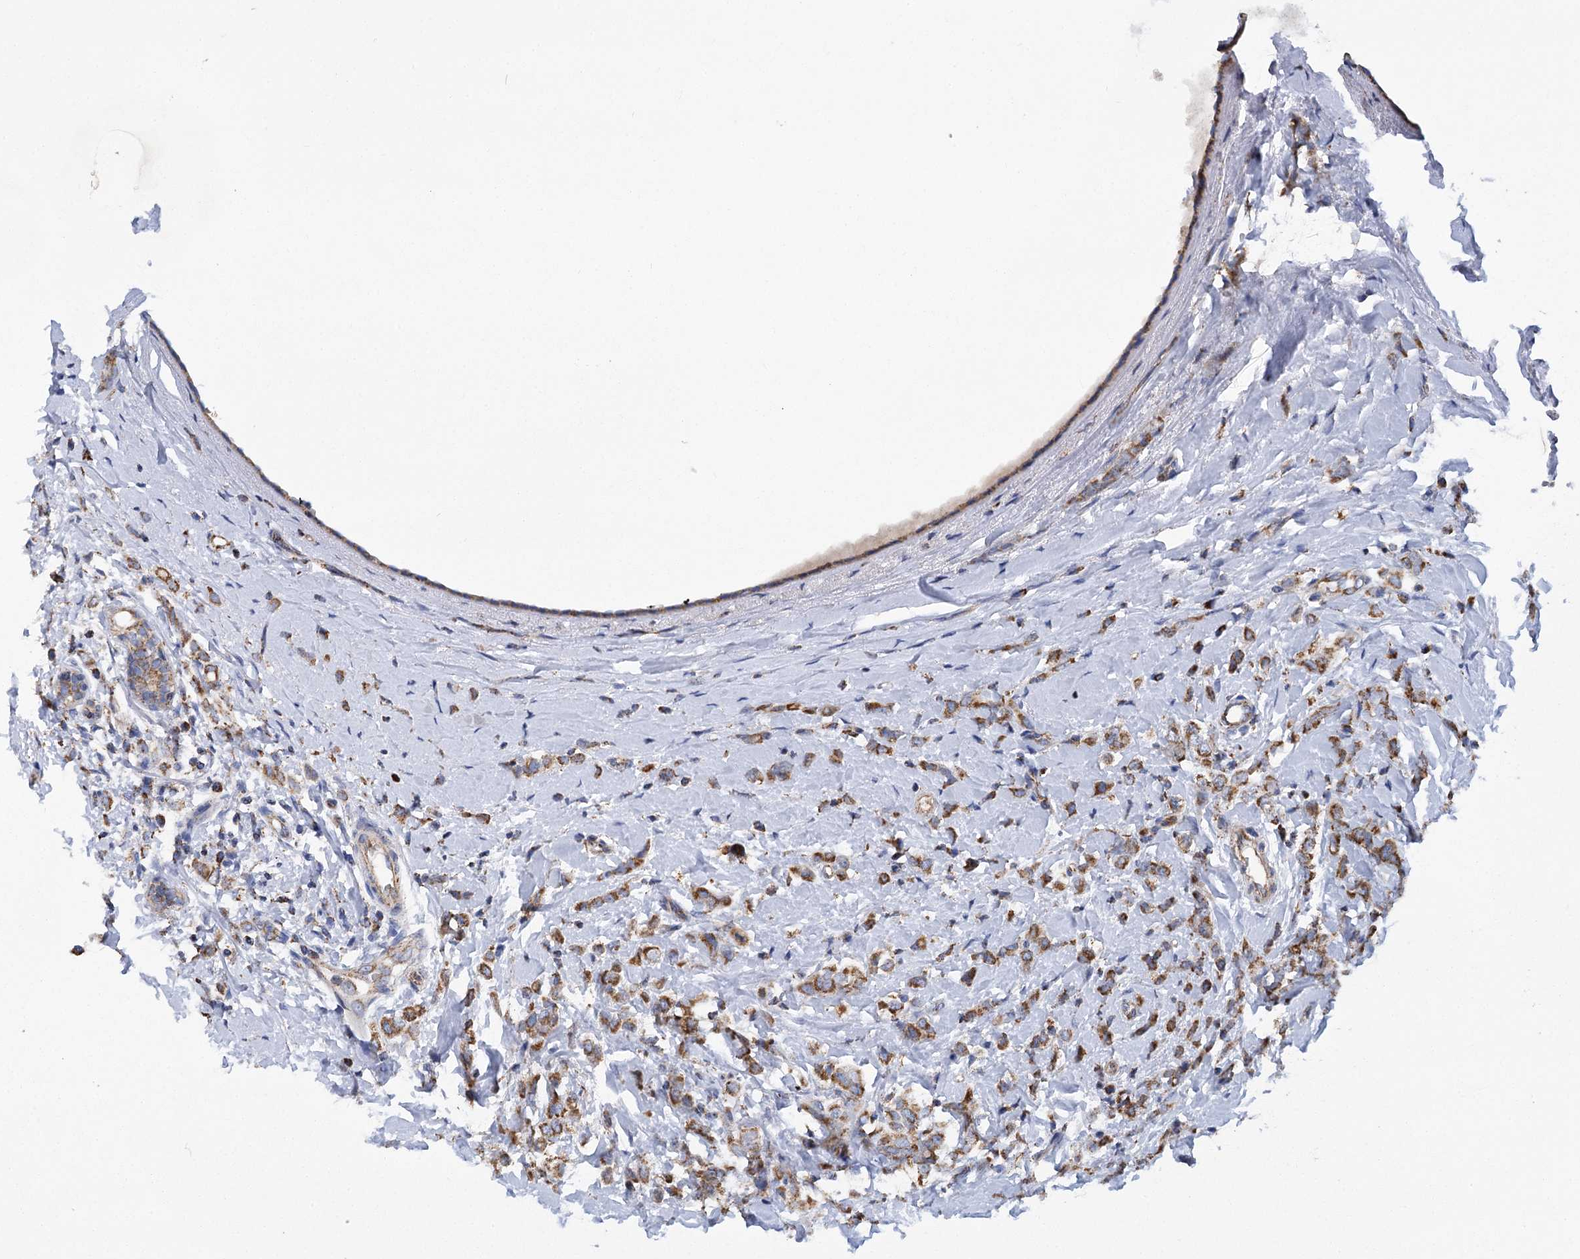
{"staining": {"intensity": "moderate", "quantity": ">75%", "location": "cytoplasmic/membranous"}, "tissue": "breast cancer", "cell_type": "Tumor cells", "image_type": "cancer", "snomed": [{"axis": "morphology", "description": "Lobular carcinoma"}, {"axis": "topography", "description": "Breast"}], "caption": "Human breast cancer (lobular carcinoma) stained for a protein (brown) demonstrates moderate cytoplasmic/membranous positive positivity in approximately >75% of tumor cells.", "gene": "CCDC73", "patient": {"sex": "female", "age": 47}}